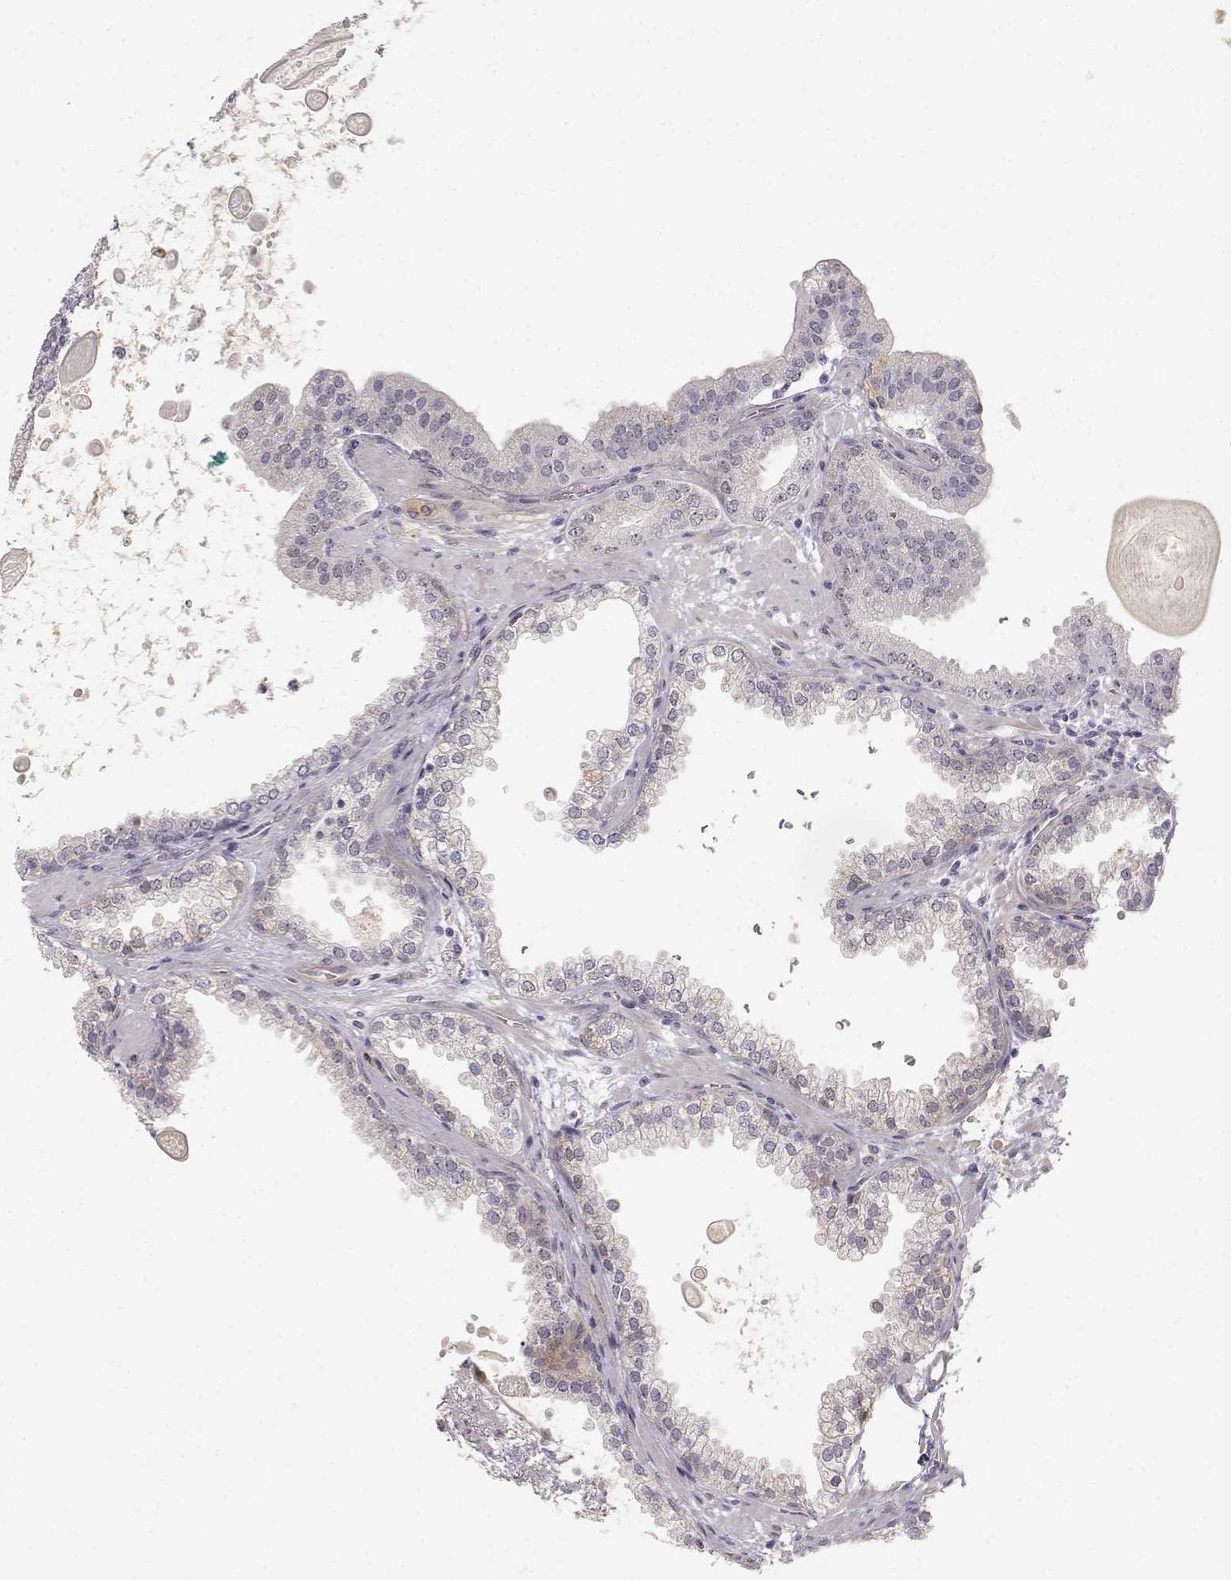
{"staining": {"intensity": "weak", "quantity": ">75%", "location": "cytoplasmic/membranous,nuclear"}, "tissue": "prostate cancer", "cell_type": "Tumor cells", "image_type": "cancer", "snomed": [{"axis": "morphology", "description": "Normal tissue, NOS"}, {"axis": "morphology", "description": "Adenocarcinoma, High grade"}, {"axis": "topography", "description": "Prostate"}], "caption": "This is a histology image of immunohistochemistry staining of prostate adenocarcinoma (high-grade), which shows weak expression in the cytoplasmic/membranous and nuclear of tumor cells.", "gene": "EAF2", "patient": {"sex": "male", "age": 83}}